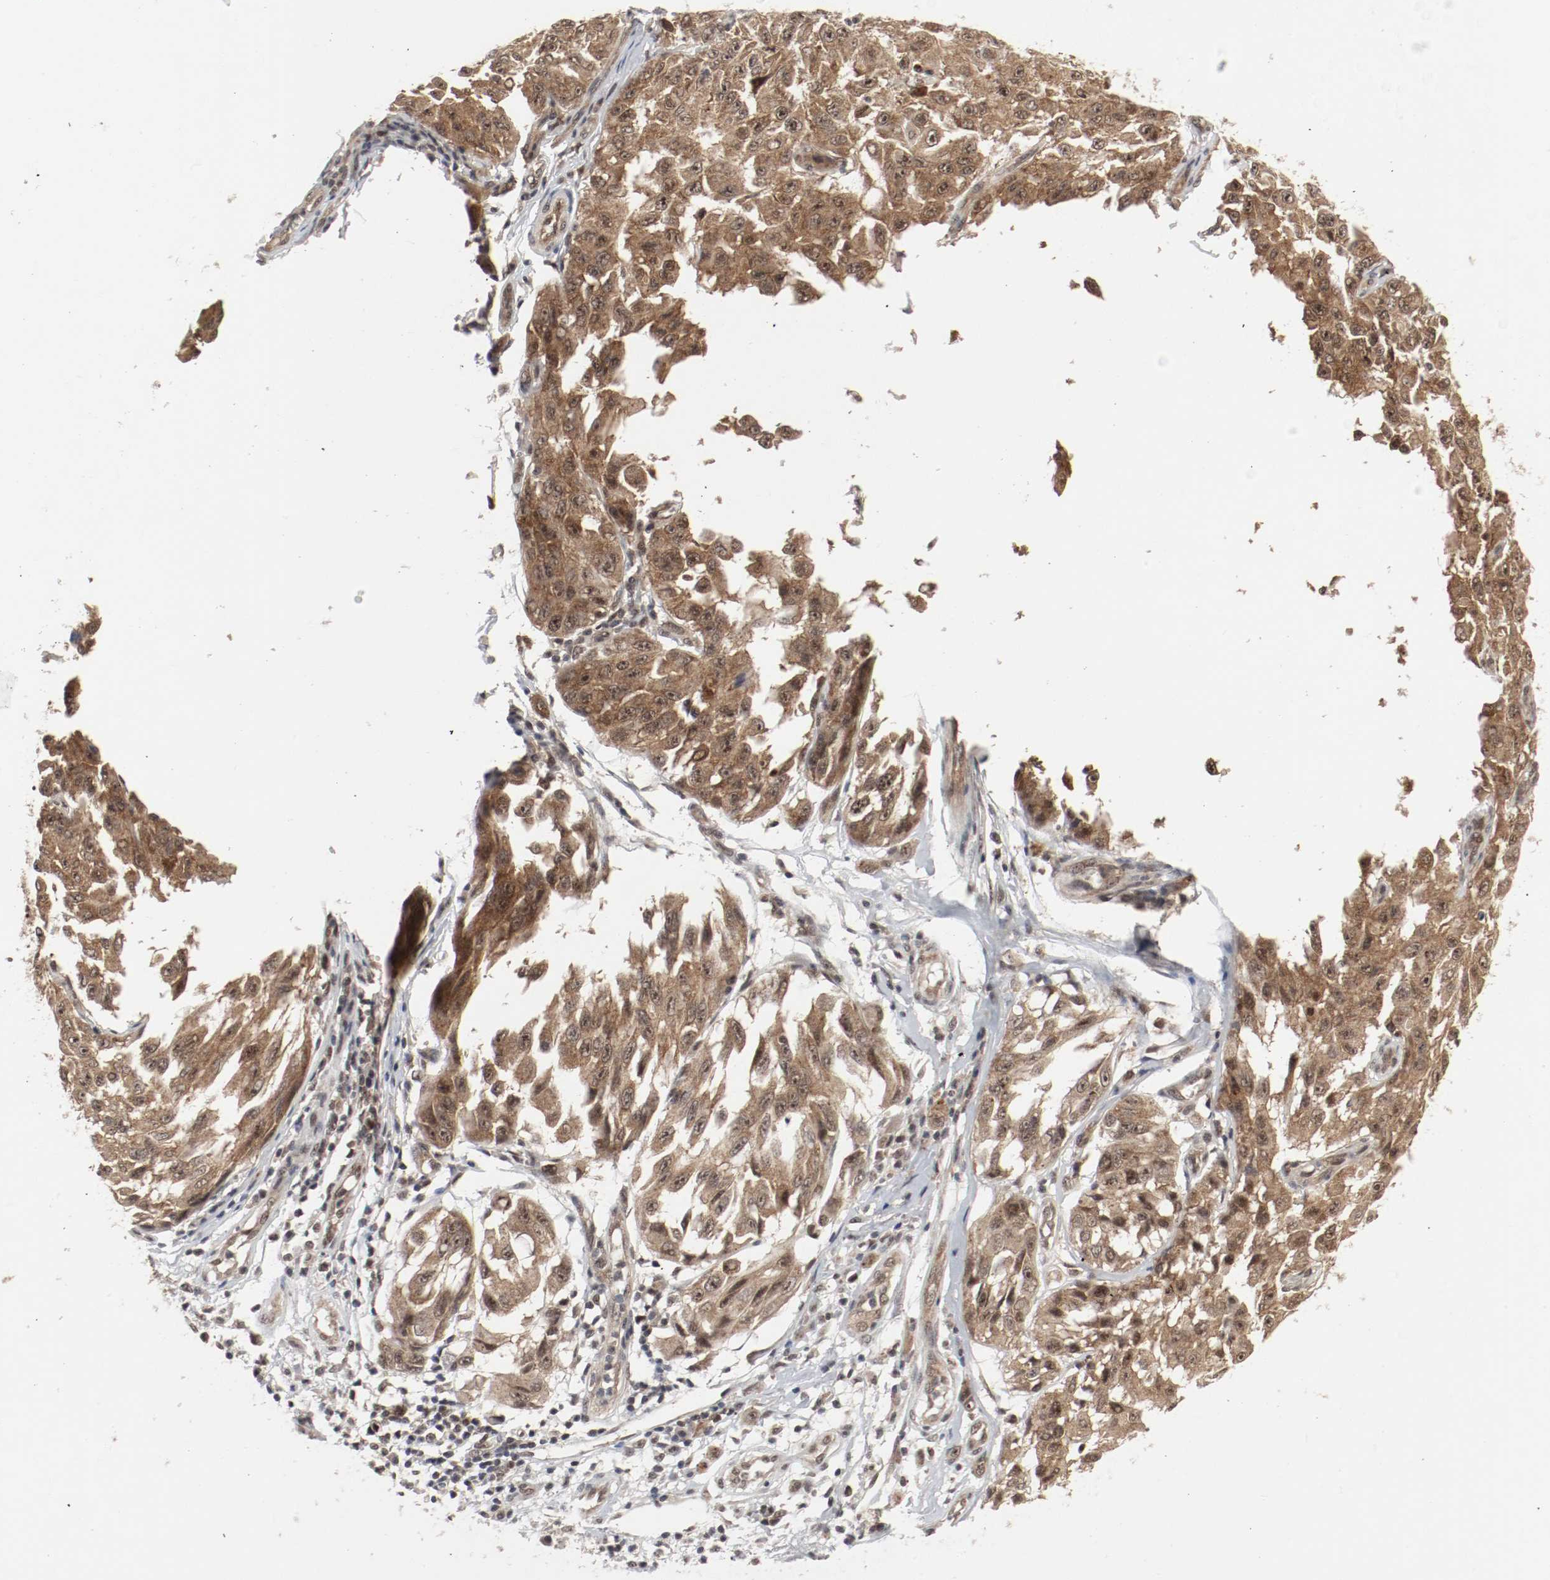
{"staining": {"intensity": "moderate", "quantity": ">75%", "location": "cytoplasmic/membranous,nuclear"}, "tissue": "melanoma", "cell_type": "Tumor cells", "image_type": "cancer", "snomed": [{"axis": "morphology", "description": "Malignant melanoma, NOS"}, {"axis": "topography", "description": "Skin"}], "caption": "The histopathology image shows staining of melanoma, revealing moderate cytoplasmic/membranous and nuclear protein staining (brown color) within tumor cells.", "gene": "CSNK2B", "patient": {"sex": "male", "age": 30}}